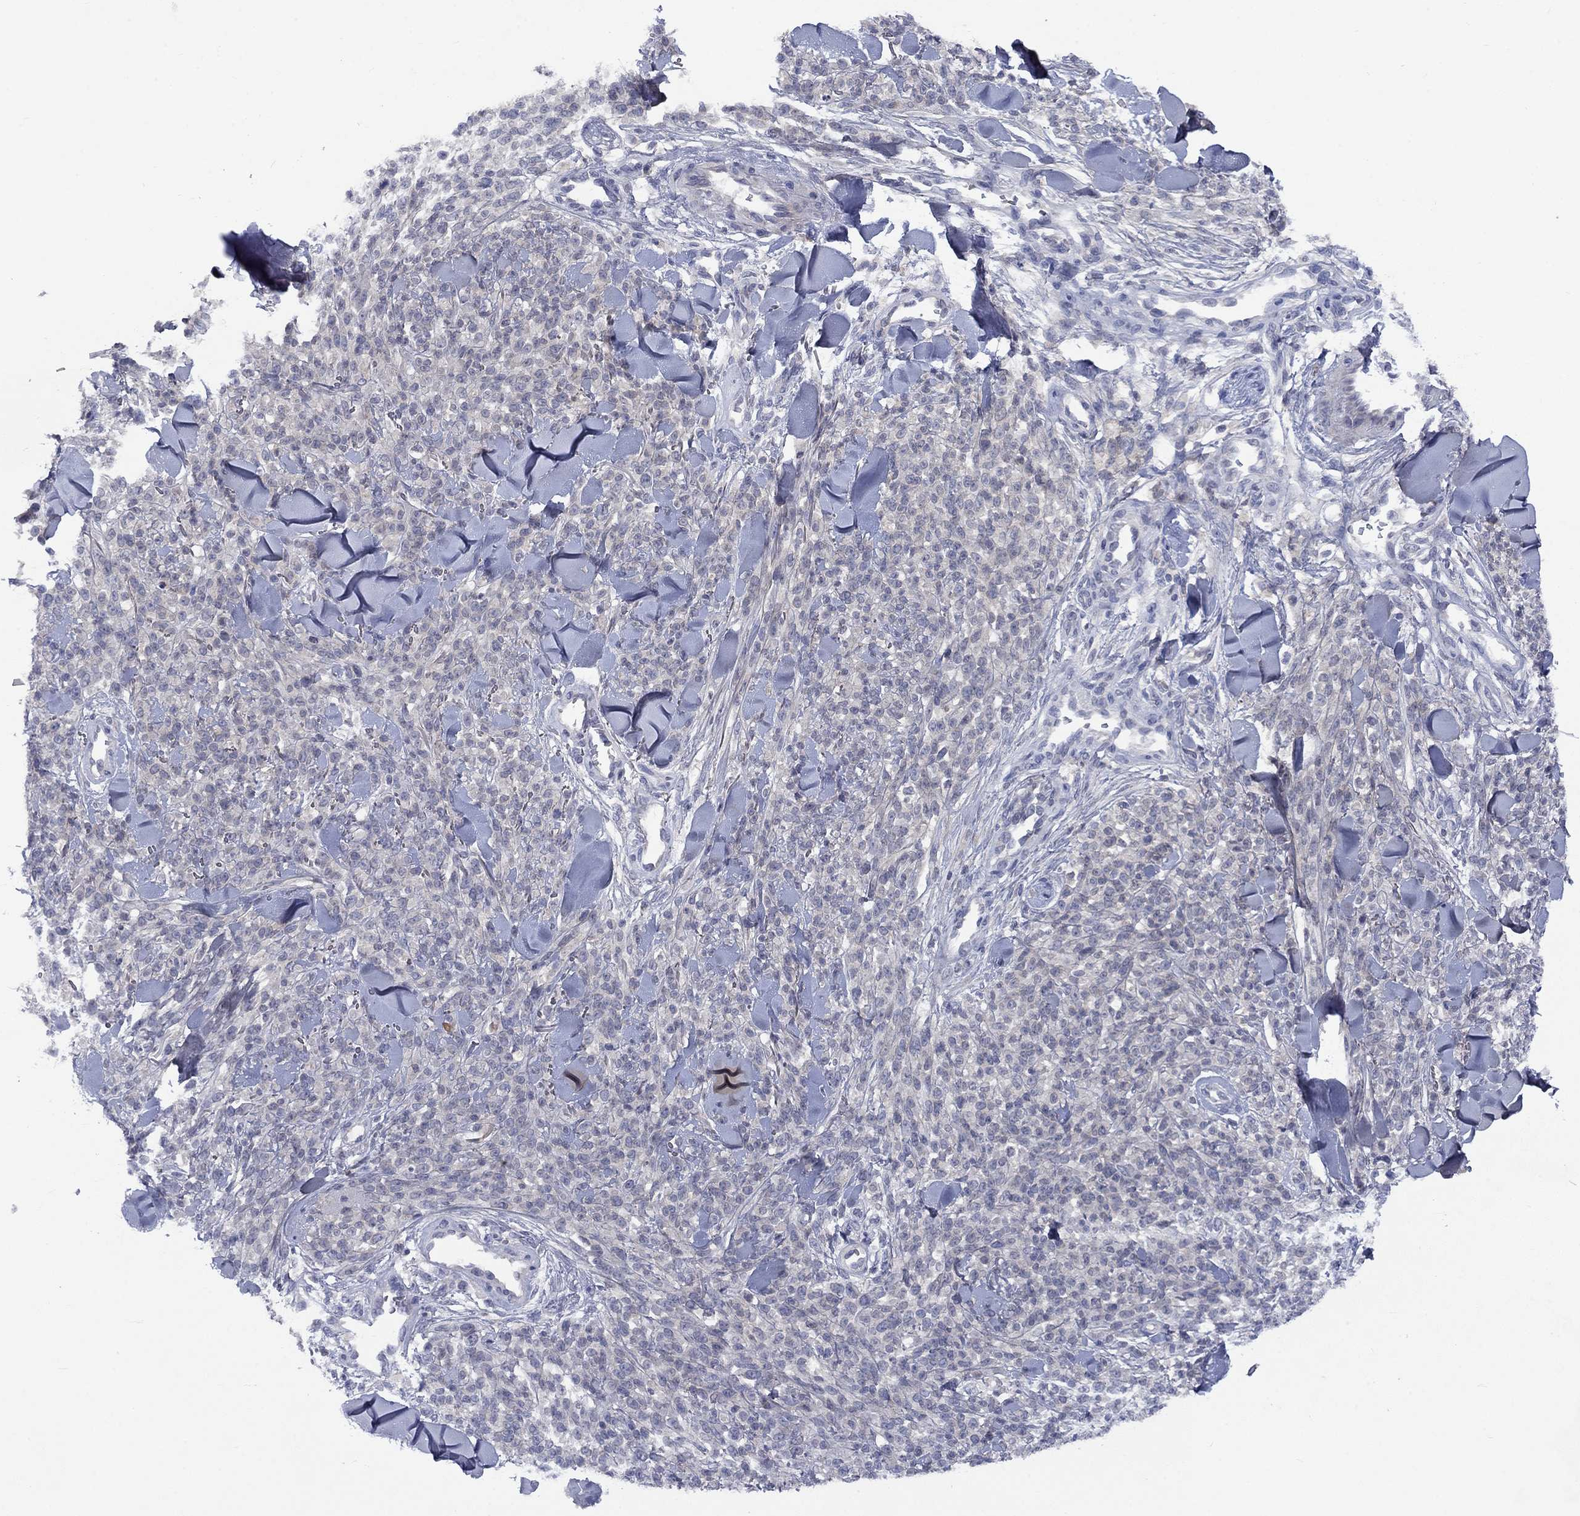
{"staining": {"intensity": "negative", "quantity": "none", "location": "none"}, "tissue": "melanoma", "cell_type": "Tumor cells", "image_type": "cancer", "snomed": [{"axis": "morphology", "description": "Malignant melanoma, NOS"}, {"axis": "topography", "description": "Skin"}, {"axis": "topography", "description": "Skin of trunk"}], "caption": "Protein analysis of melanoma exhibits no significant expression in tumor cells.", "gene": "CACNA1A", "patient": {"sex": "male", "age": 74}}